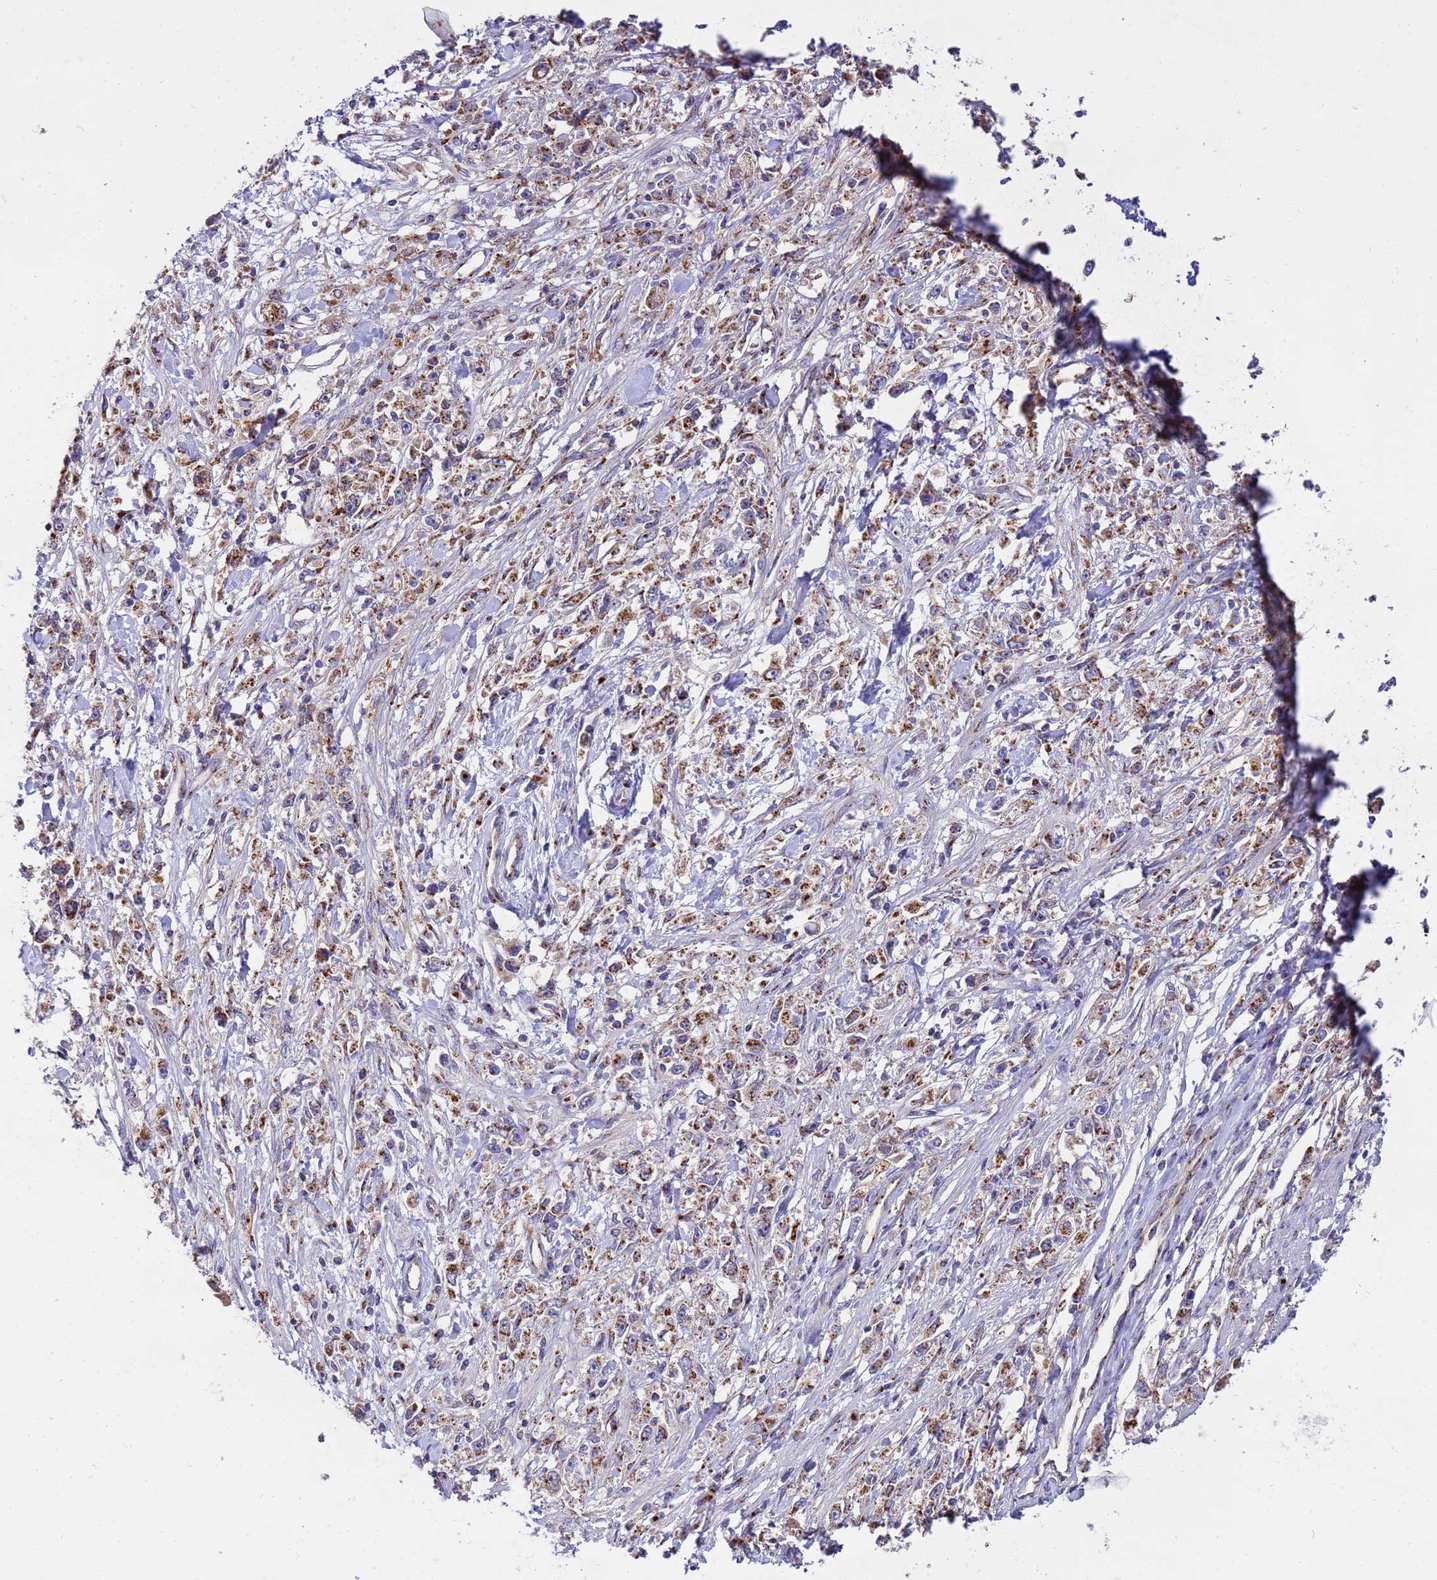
{"staining": {"intensity": "moderate", "quantity": ">75%", "location": "cytoplasmic/membranous"}, "tissue": "stomach cancer", "cell_type": "Tumor cells", "image_type": "cancer", "snomed": [{"axis": "morphology", "description": "Adenocarcinoma, NOS"}, {"axis": "topography", "description": "Stomach"}], "caption": "IHC micrograph of neoplastic tissue: human stomach cancer stained using immunohistochemistry (IHC) displays medium levels of moderate protein expression localized specifically in the cytoplasmic/membranous of tumor cells, appearing as a cytoplasmic/membranous brown color.", "gene": "HPS3", "patient": {"sex": "female", "age": 59}}